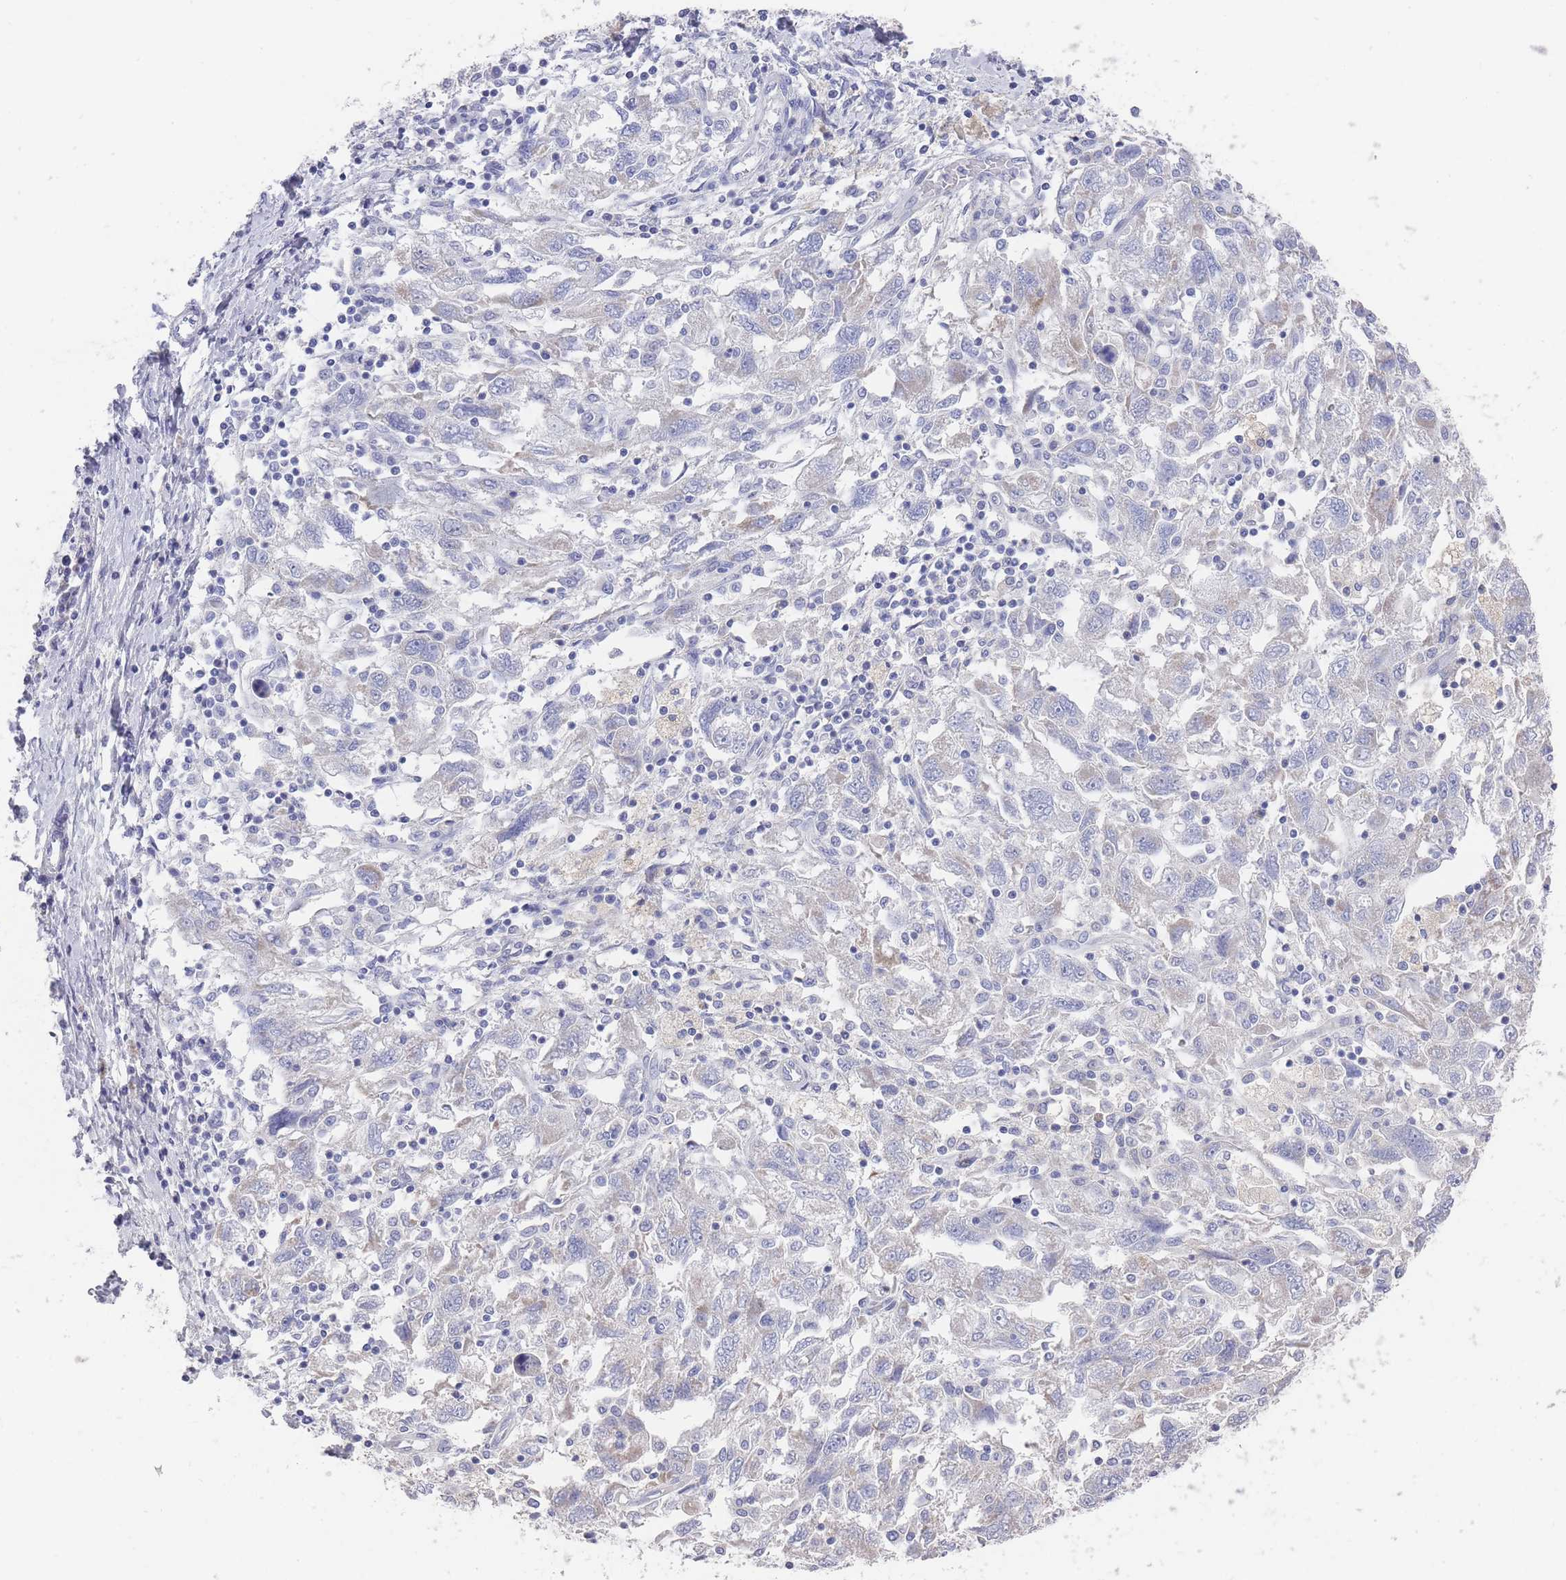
{"staining": {"intensity": "negative", "quantity": "none", "location": "none"}, "tissue": "ovarian cancer", "cell_type": "Tumor cells", "image_type": "cancer", "snomed": [{"axis": "morphology", "description": "Carcinoma, NOS"}, {"axis": "morphology", "description": "Cystadenocarcinoma, serous, NOS"}, {"axis": "topography", "description": "Ovary"}], "caption": "There is no significant expression in tumor cells of carcinoma (ovarian).", "gene": "SCCPDH", "patient": {"sex": "female", "age": 69}}